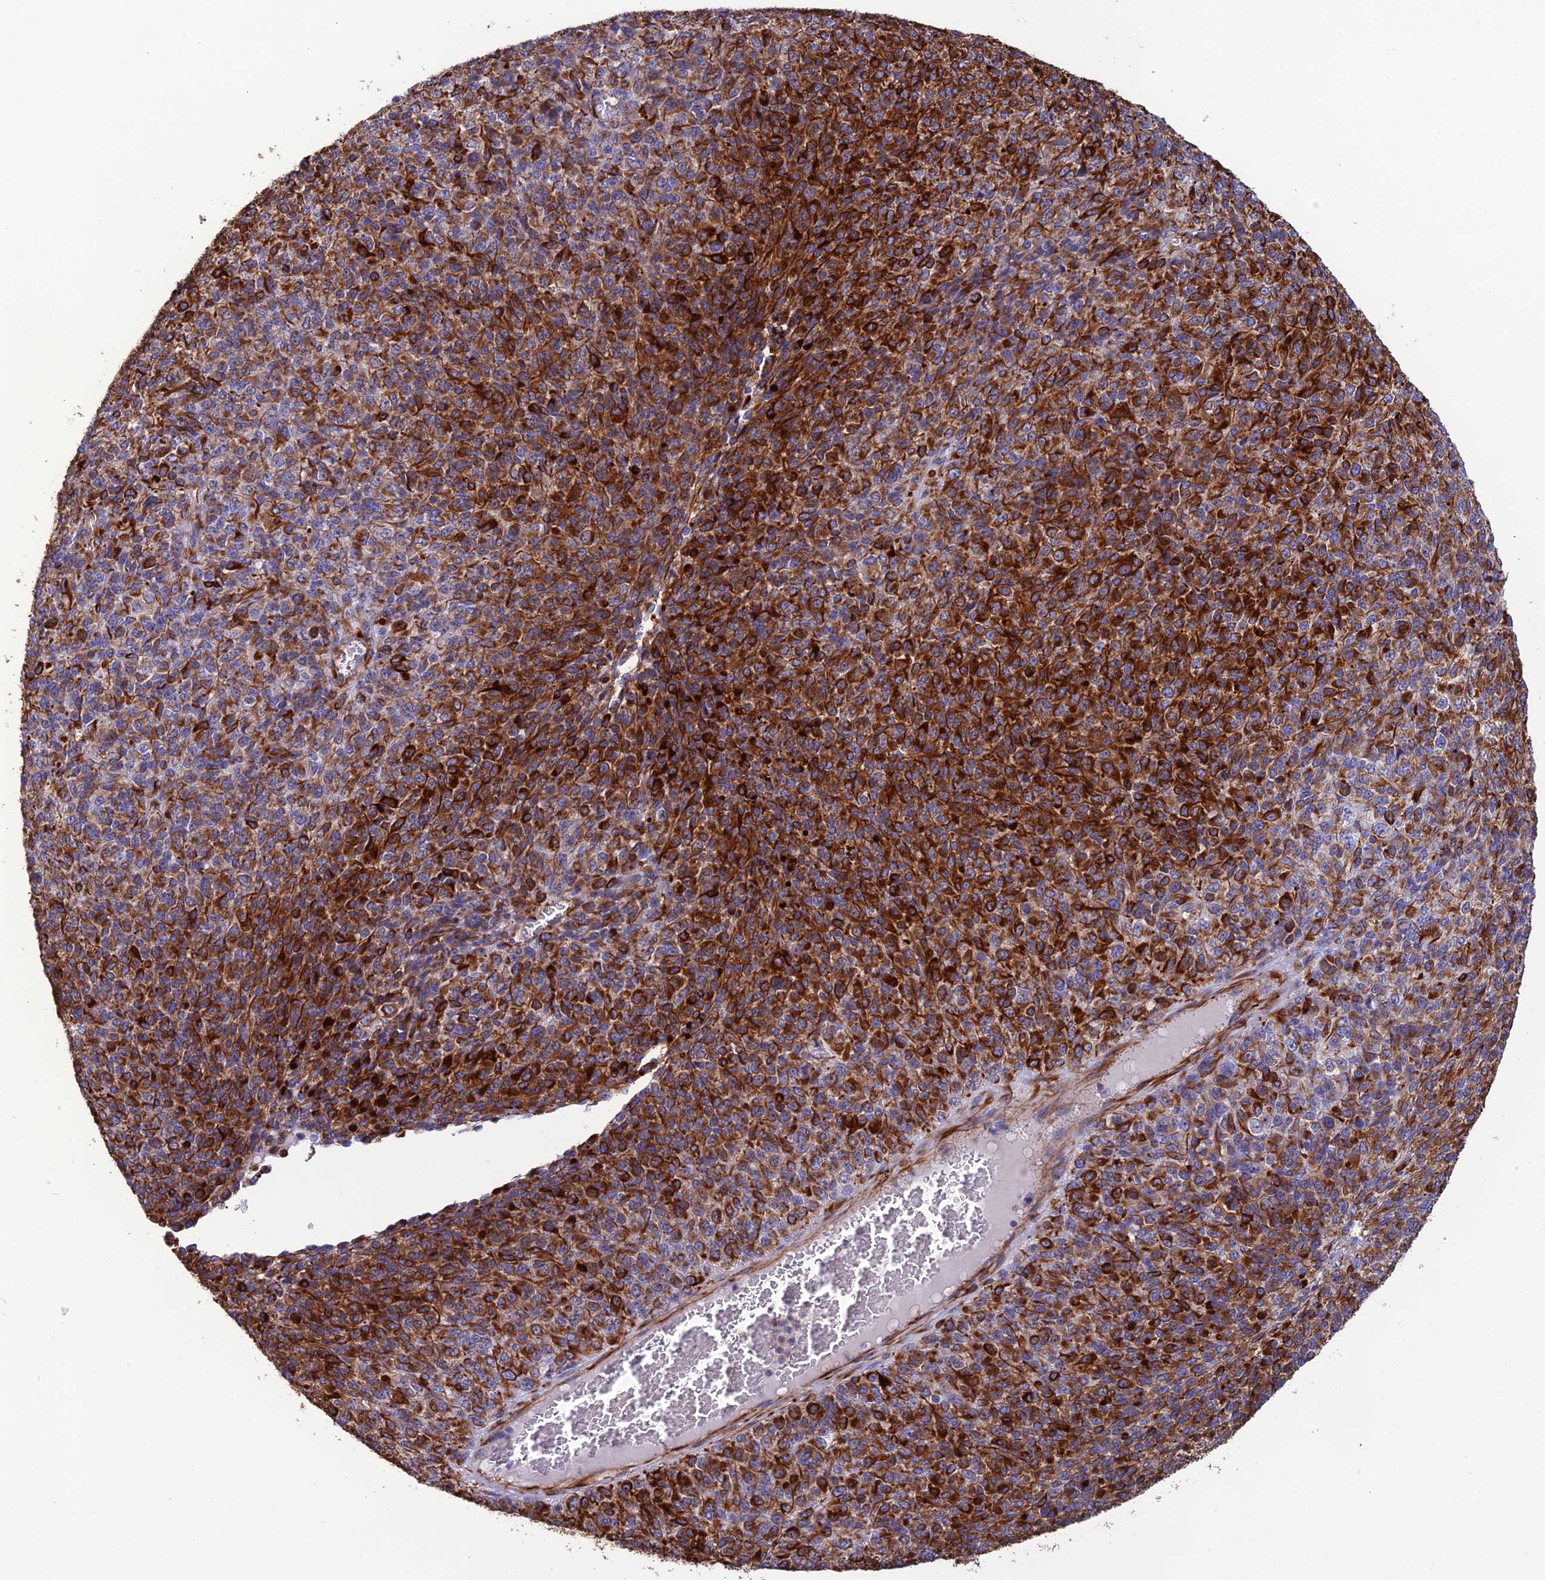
{"staining": {"intensity": "strong", "quantity": ">75%", "location": "cytoplasmic/membranous"}, "tissue": "melanoma", "cell_type": "Tumor cells", "image_type": "cancer", "snomed": [{"axis": "morphology", "description": "Malignant melanoma, Metastatic site"}, {"axis": "topography", "description": "Brain"}], "caption": "Immunohistochemical staining of human melanoma exhibits strong cytoplasmic/membranous protein positivity in about >75% of tumor cells.", "gene": "FBXL20", "patient": {"sex": "female", "age": 56}}